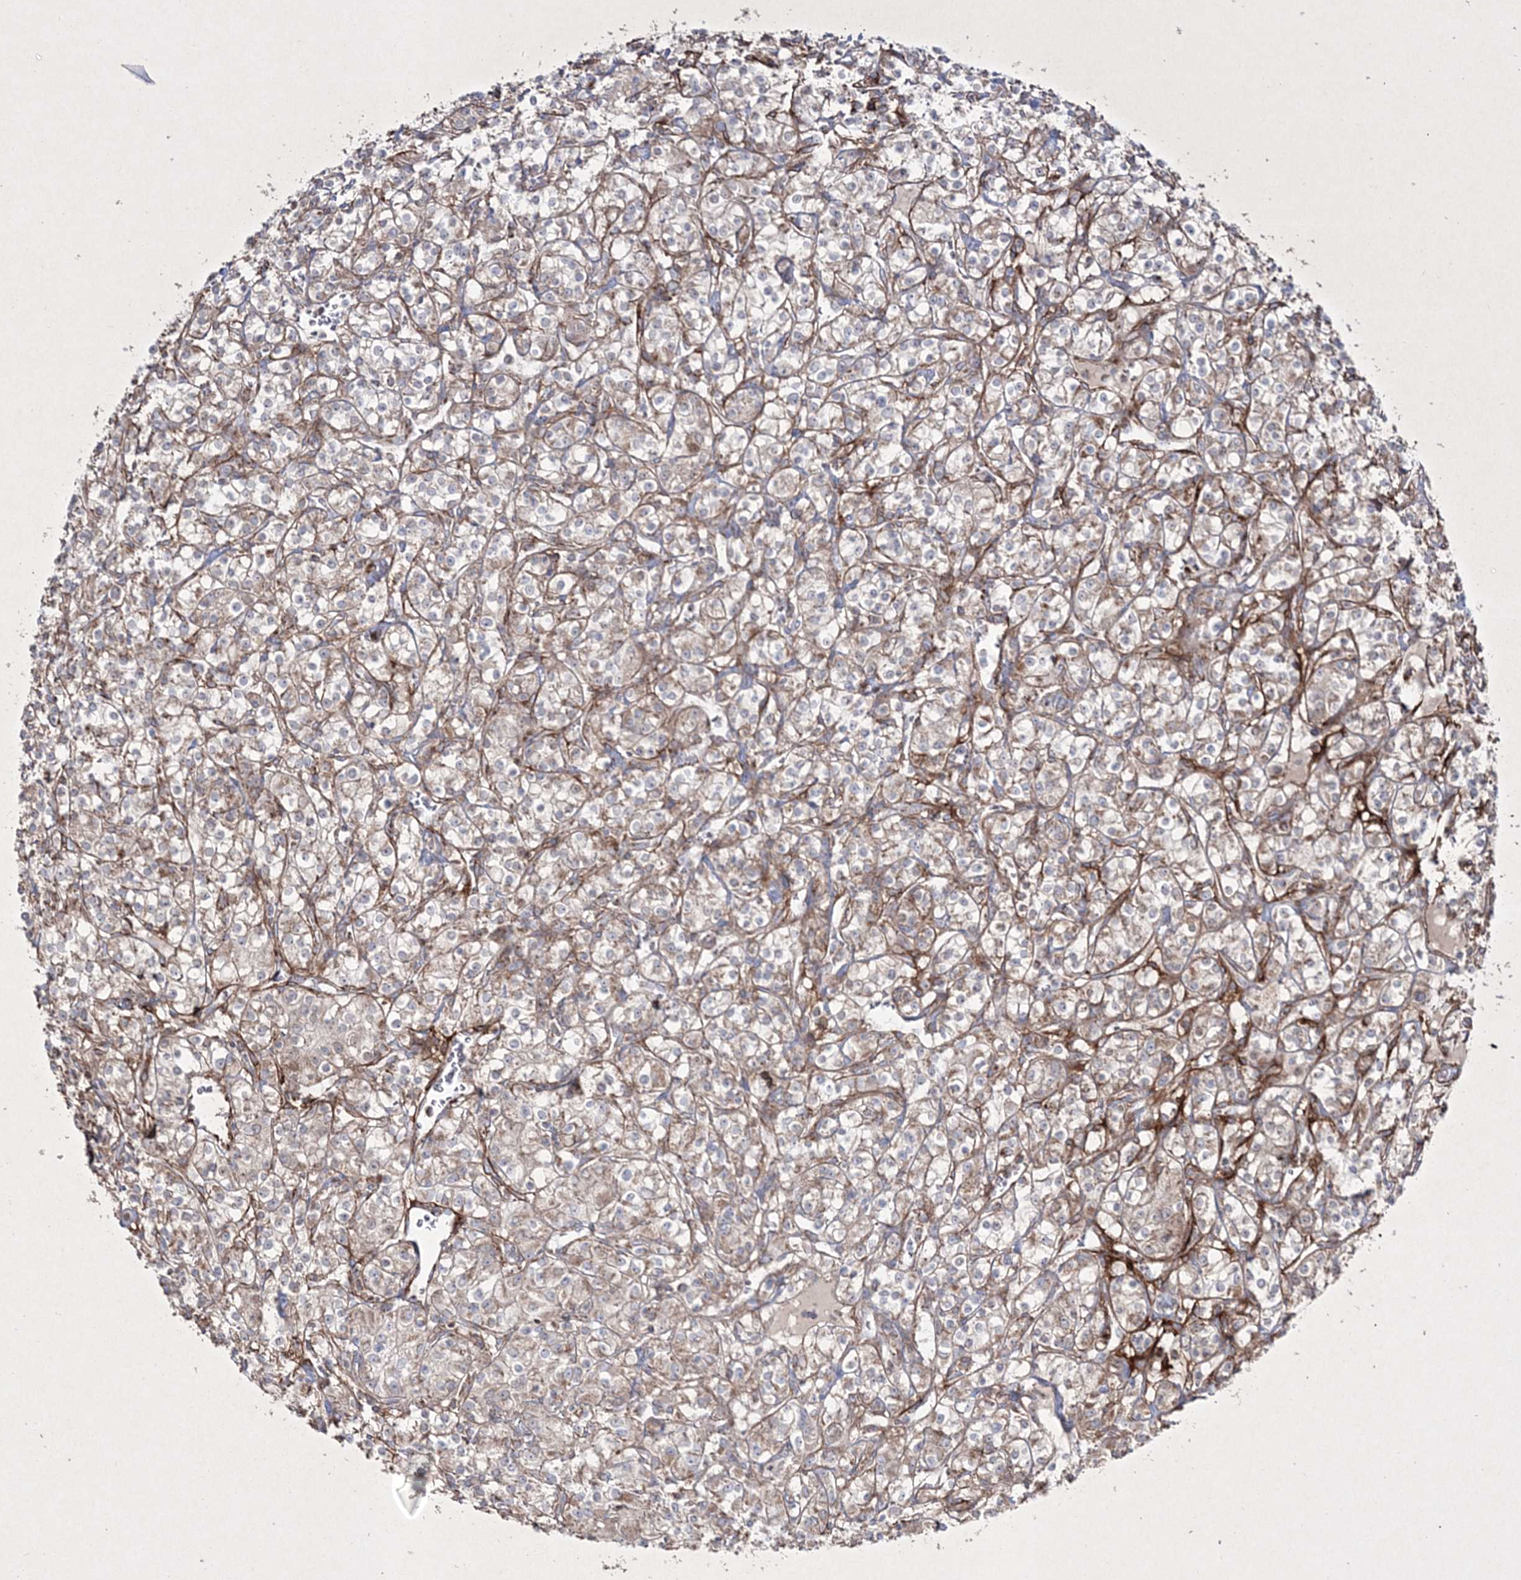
{"staining": {"intensity": "weak", "quantity": ">75%", "location": "cytoplasmic/membranous"}, "tissue": "renal cancer", "cell_type": "Tumor cells", "image_type": "cancer", "snomed": [{"axis": "morphology", "description": "Adenocarcinoma, NOS"}, {"axis": "topography", "description": "Kidney"}], "caption": "Renal cancer (adenocarcinoma) was stained to show a protein in brown. There is low levels of weak cytoplasmic/membranous staining in approximately >75% of tumor cells.", "gene": "RICTOR", "patient": {"sex": "male", "age": 77}}